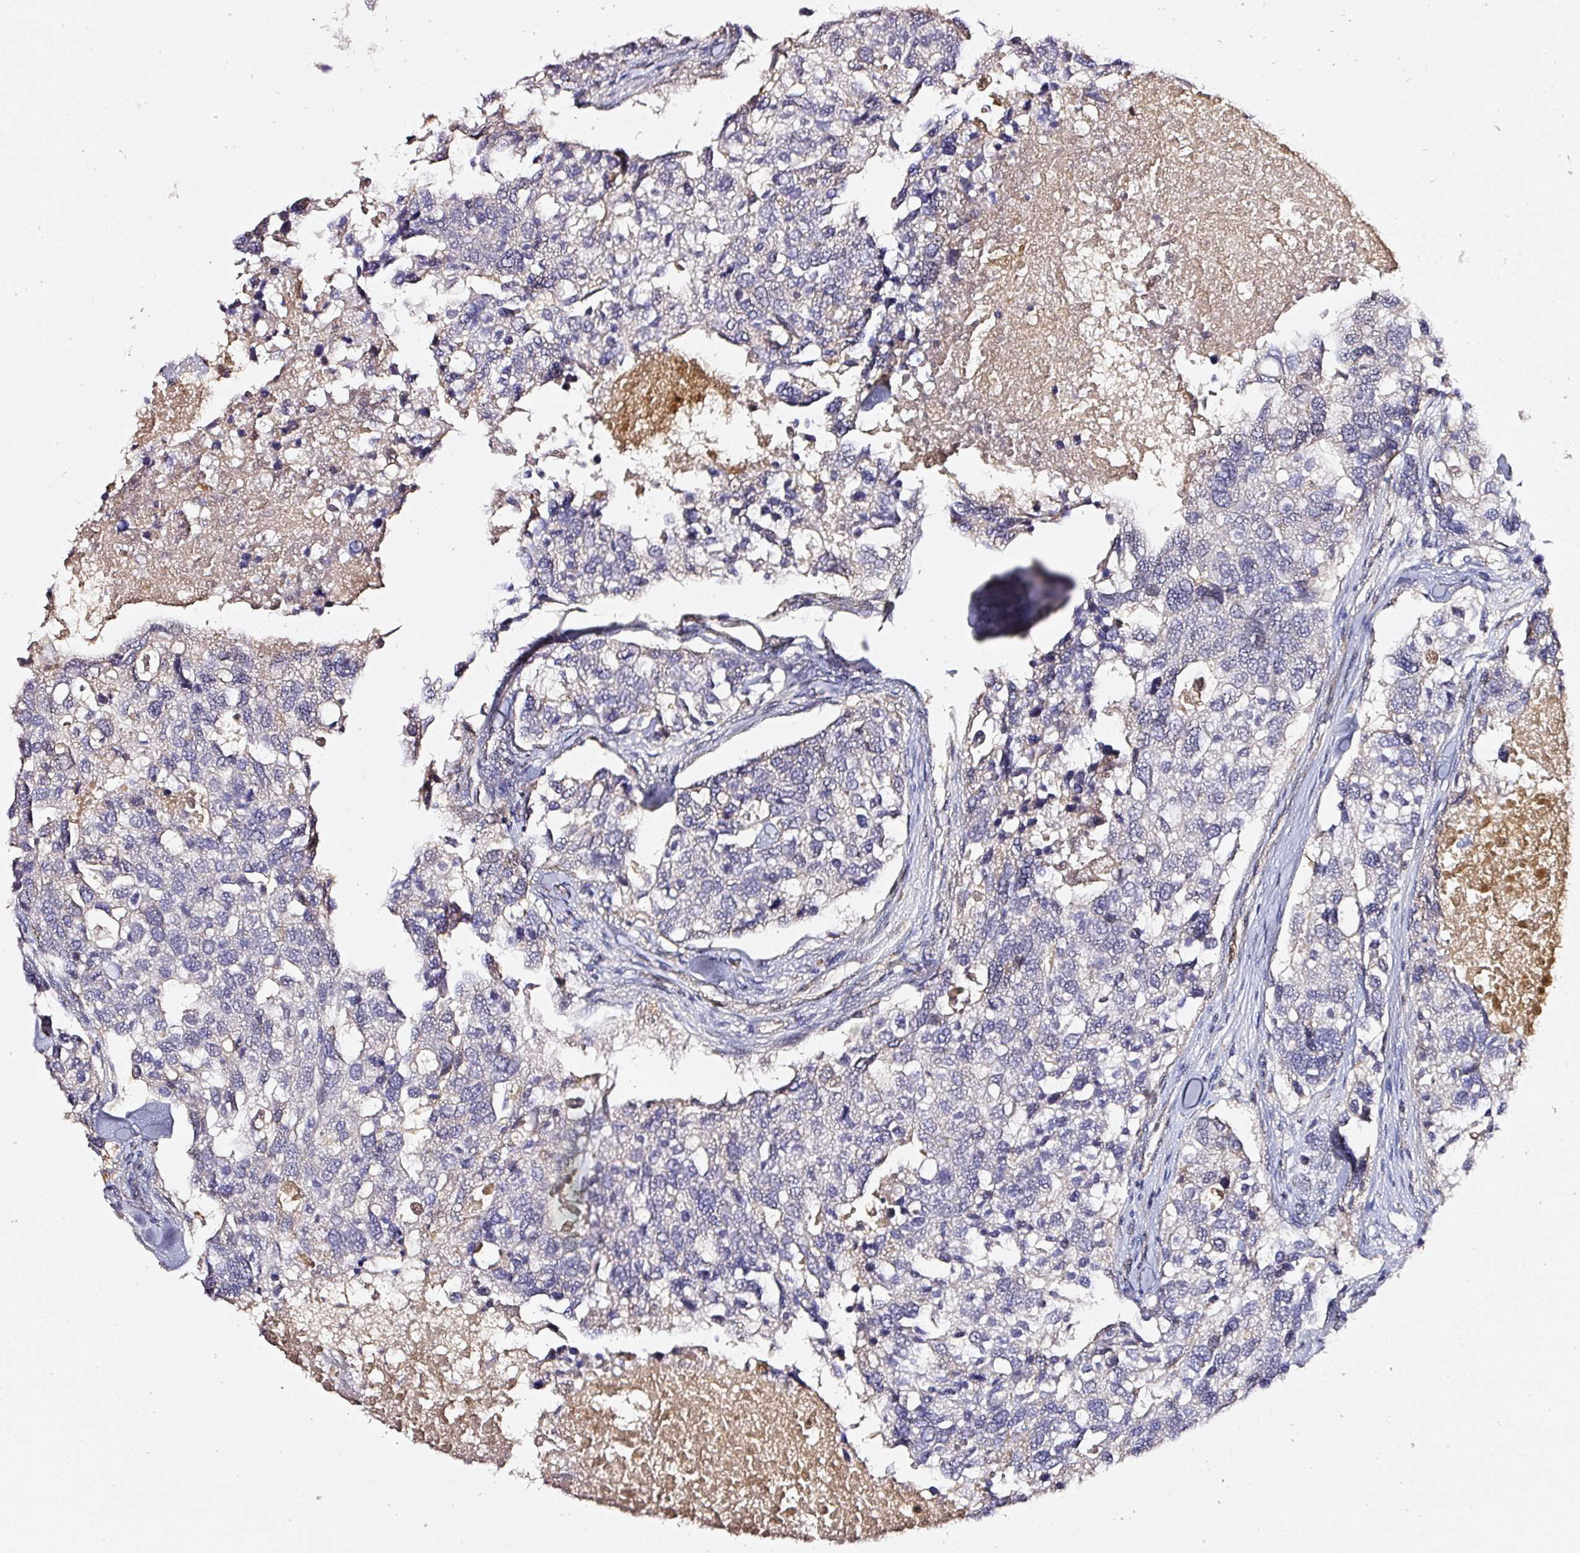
{"staining": {"intensity": "negative", "quantity": "none", "location": "none"}, "tissue": "breast cancer", "cell_type": "Tumor cells", "image_type": "cancer", "snomed": [{"axis": "morphology", "description": "Duct carcinoma"}, {"axis": "topography", "description": "Breast"}], "caption": "This photomicrograph is of infiltrating ductal carcinoma (breast) stained with immunohistochemistry (IHC) to label a protein in brown with the nuclei are counter-stained blue. There is no staining in tumor cells.", "gene": "TOGARAM1", "patient": {"sex": "female", "age": 83}}